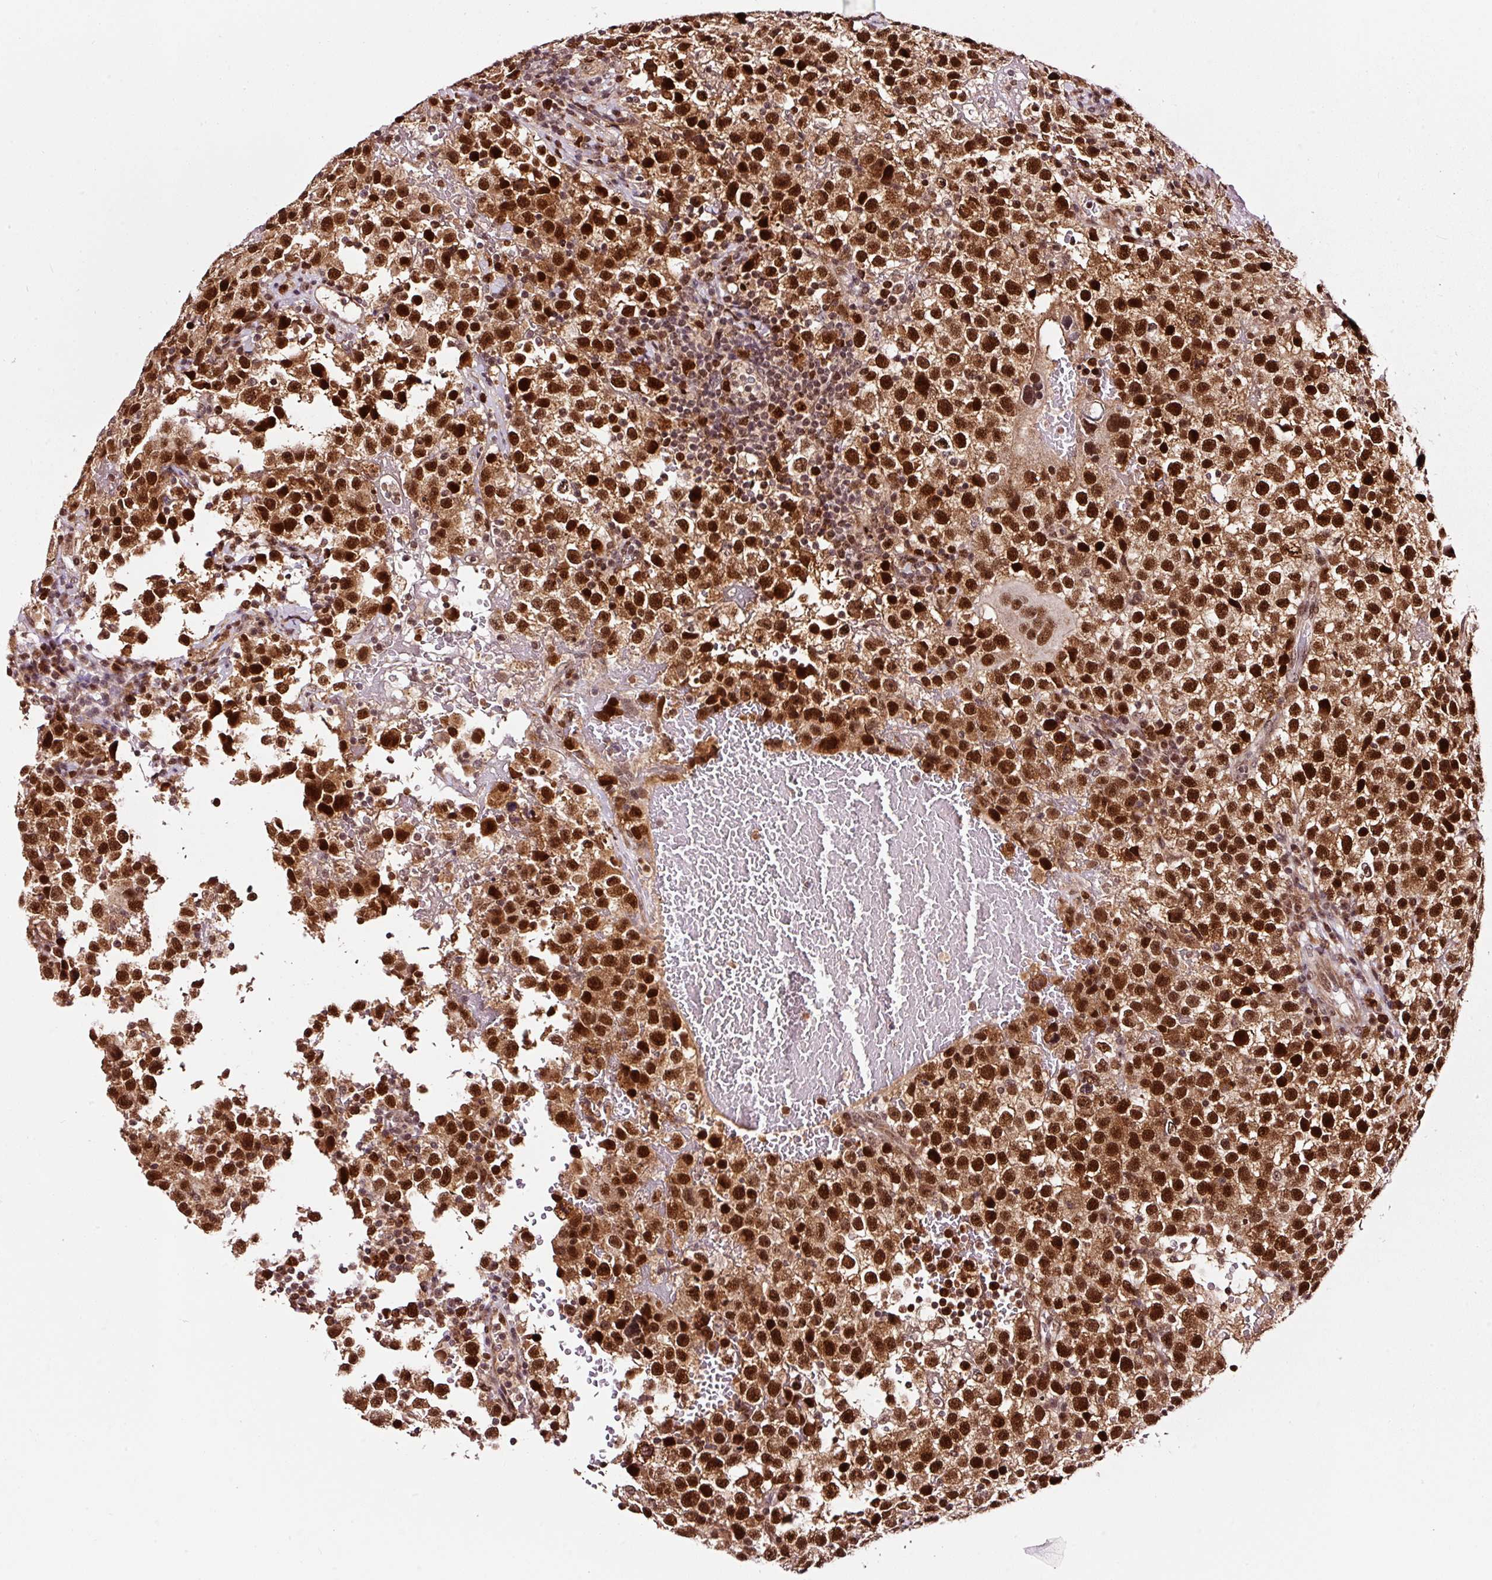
{"staining": {"intensity": "strong", "quantity": ">75%", "location": "nuclear"}, "tissue": "testis cancer", "cell_type": "Tumor cells", "image_type": "cancer", "snomed": [{"axis": "morphology", "description": "Seminoma, NOS"}, {"axis": "topography", "description": "Testis"}], "caption": "Immunohistochemical staining of human testis cancer (seminoma) displays high levels of strong nuclear expression in about >75% of tumor cells.", "gene": "RFC4", "patient": {"sex": "male", "age": 22}}